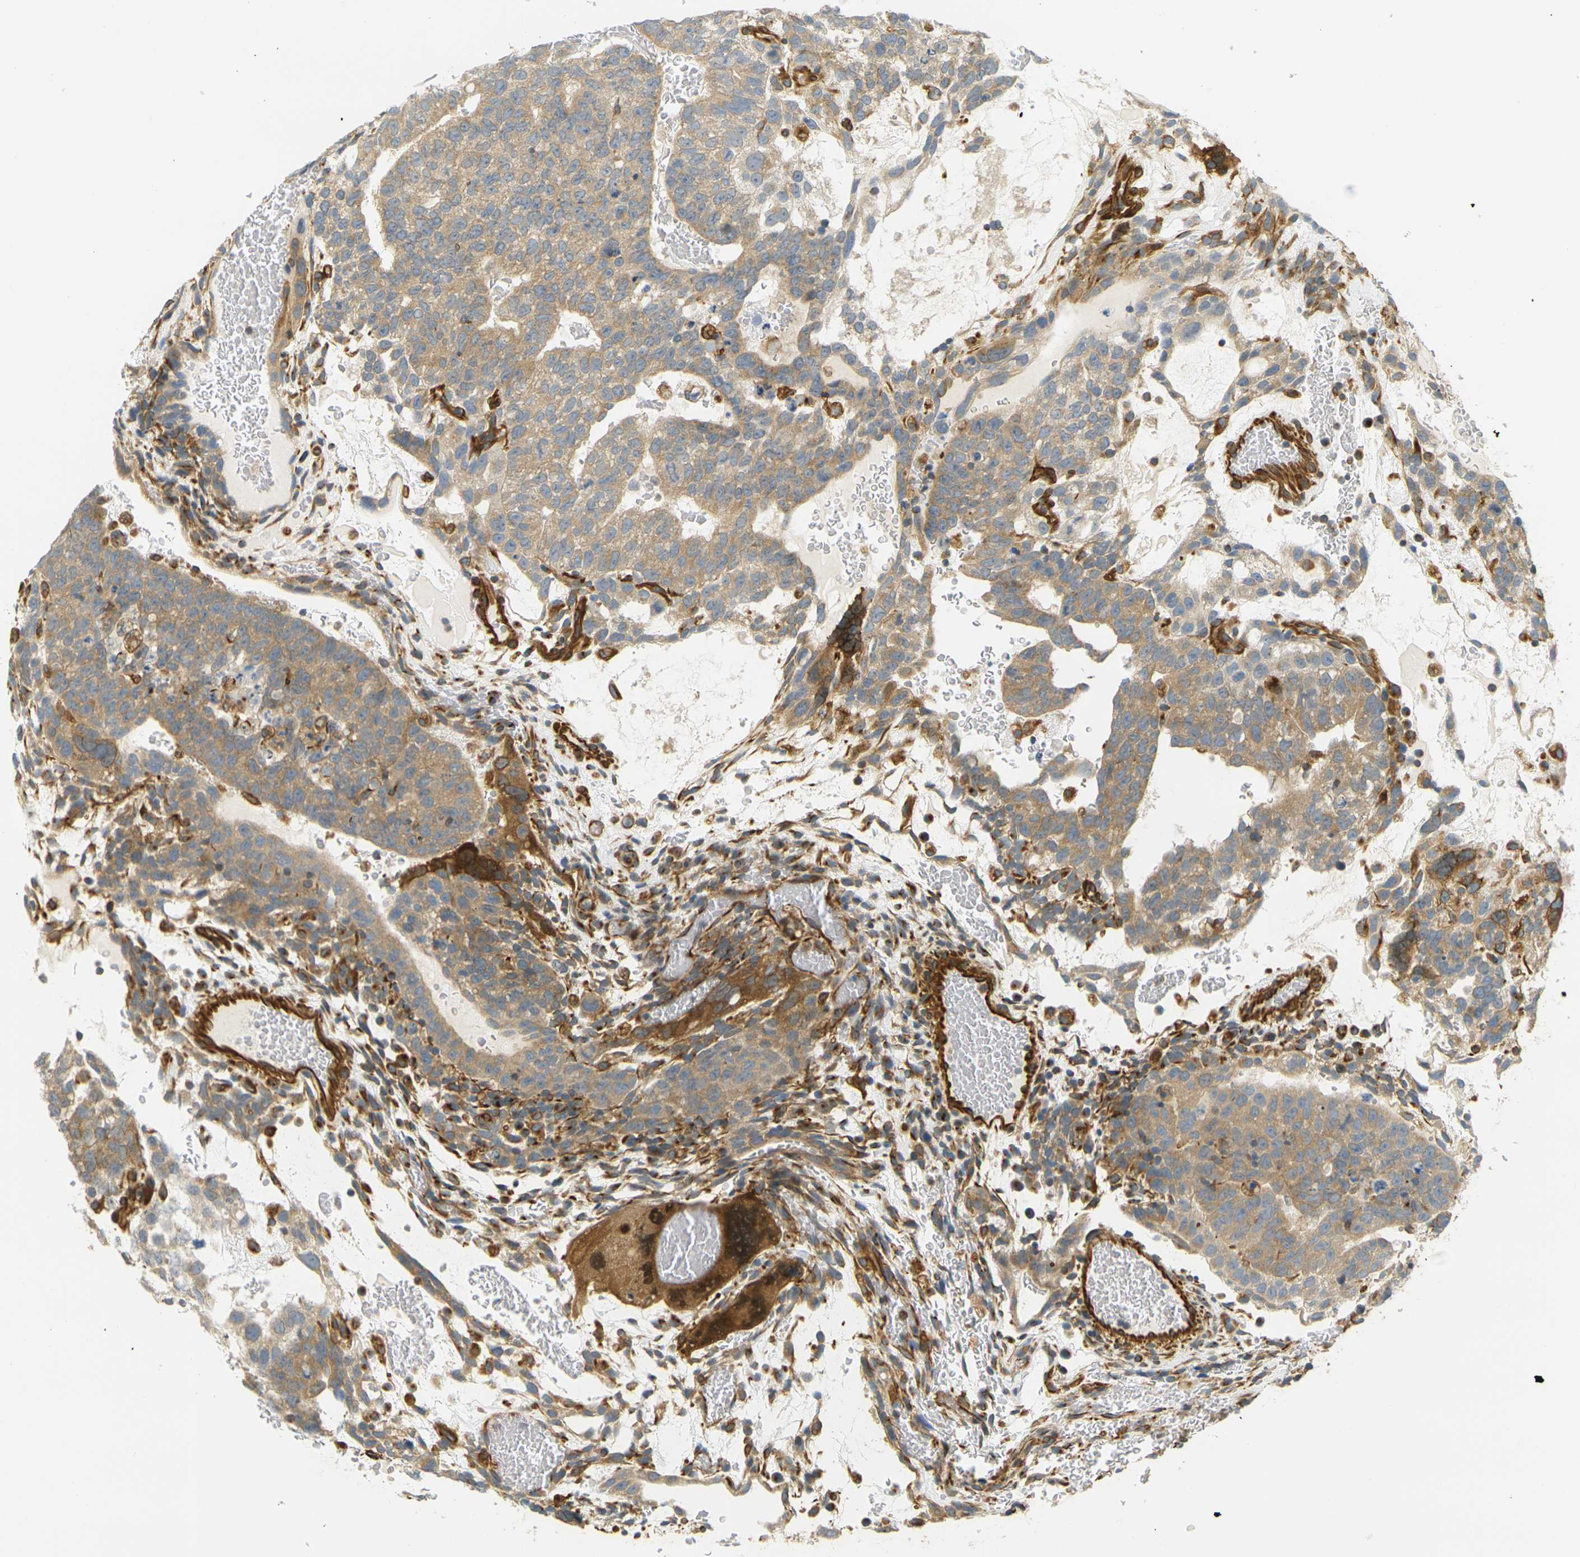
{"staining": {"intensity": "weak", "quantity": ">75%", "location": "cytoplasmic/membranous"}, "tissue": "testis cancer", "cell_type": "Tumor cells", "image_type": "cancer", "snomed": [{"axis": "morphology", "description": "Seminoma, NOS"}, {"axis": "morphology", "description": "Carcinoma, Embryonal, NOS"}, {"axis": "topography", "description": "Testis"}], "caption": "DAB immunohistochemical staining of embryonal carcinoma (testis) displays weak cytoplasmic/membranous protein staining in about >75% of tumor cells.", "gene": "CYTH3", "patient": {"sex": "male", "age": 52}}